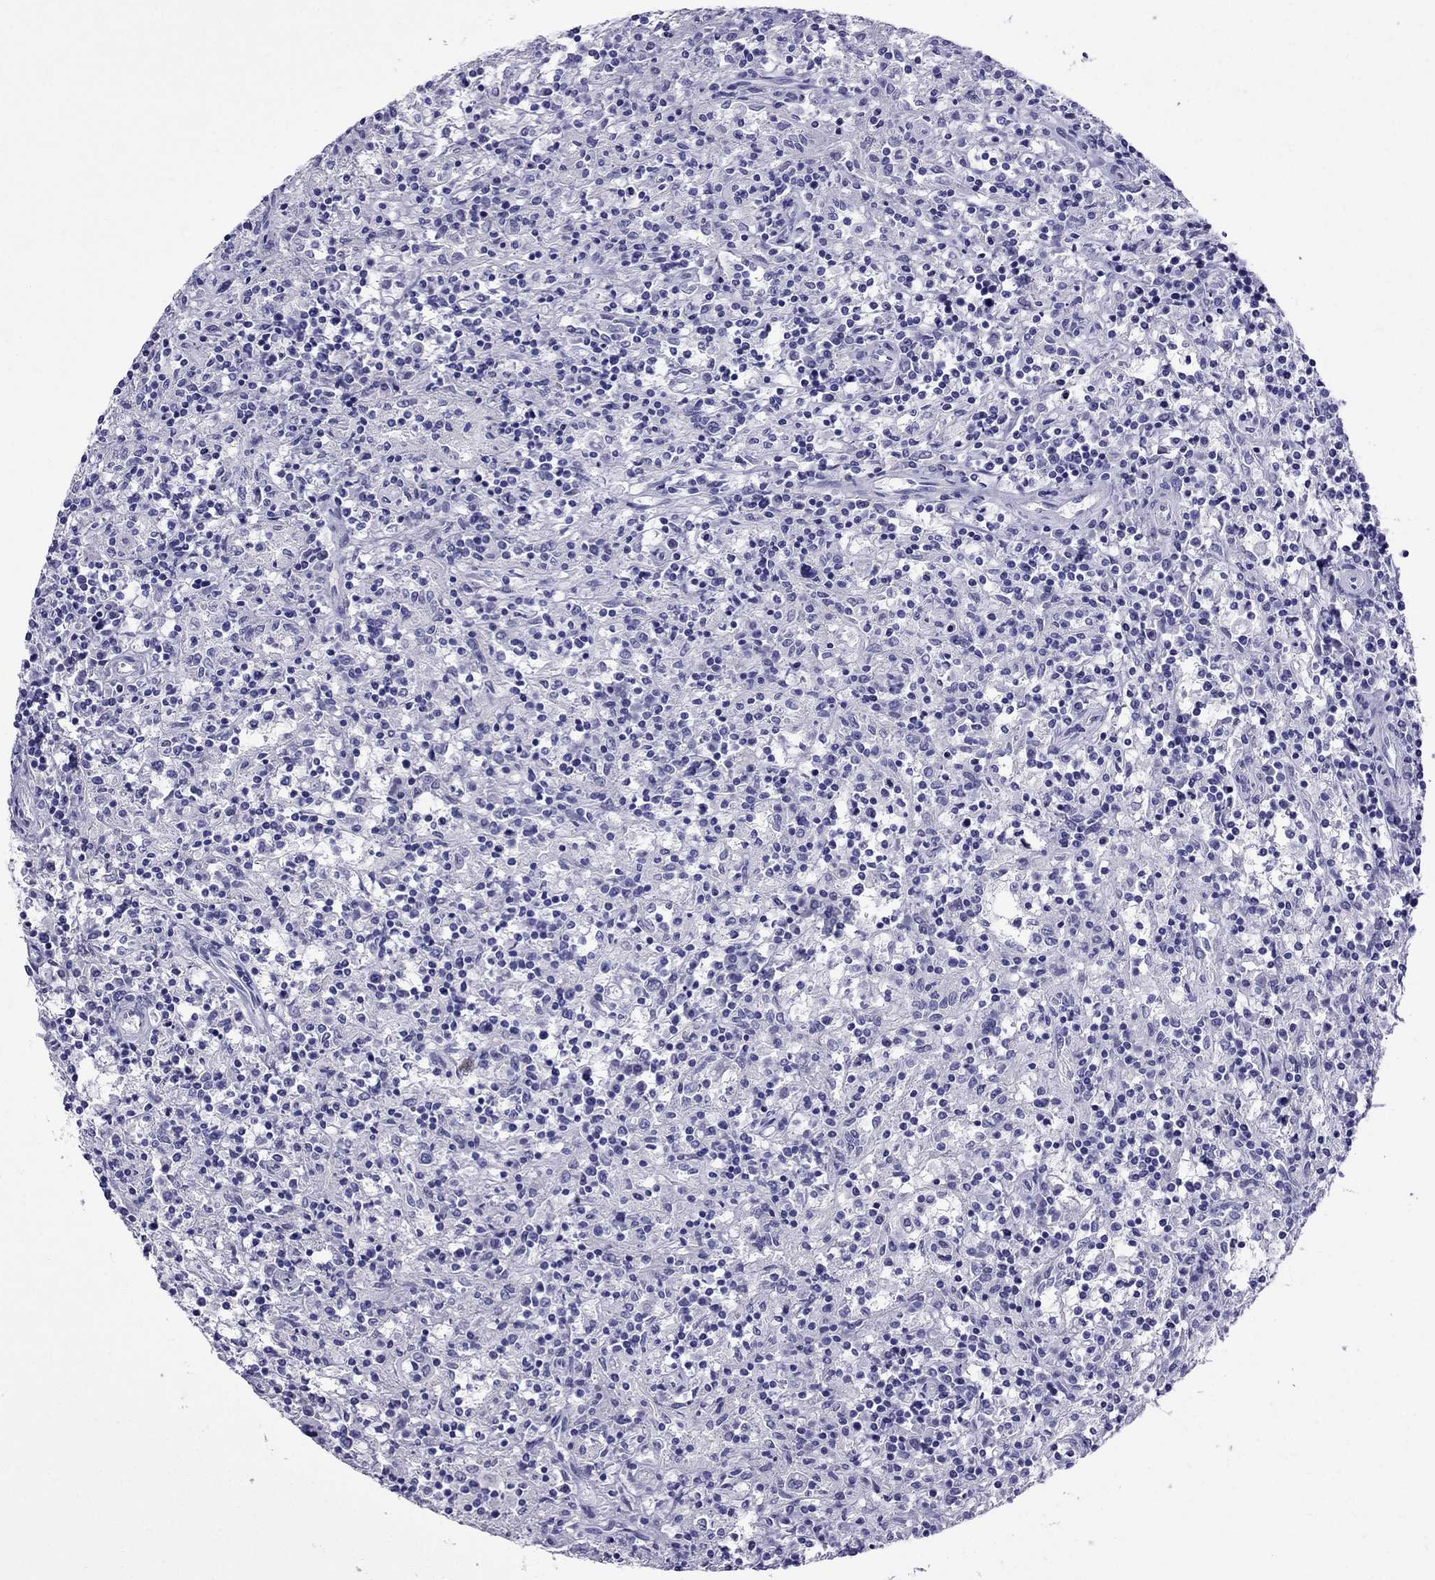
{"staining": {"intensity": "negative", "quantity": "none", "location": "none"}, "tissue": "lymphoma", "cell_type": "Tumor cells", "image_type": "cancer", "snomed": [{"axis": "morphology", "description": "Malignant lymphoma, non-Hodgkin's type, Low grade"}, {"axis": "topography", "description": "Spleen"}], "caption": "Tumor cells show no significant staining in lymphoma.", "gene": "CRYBA1", "patient": {"sex": "male", "age": 62}}